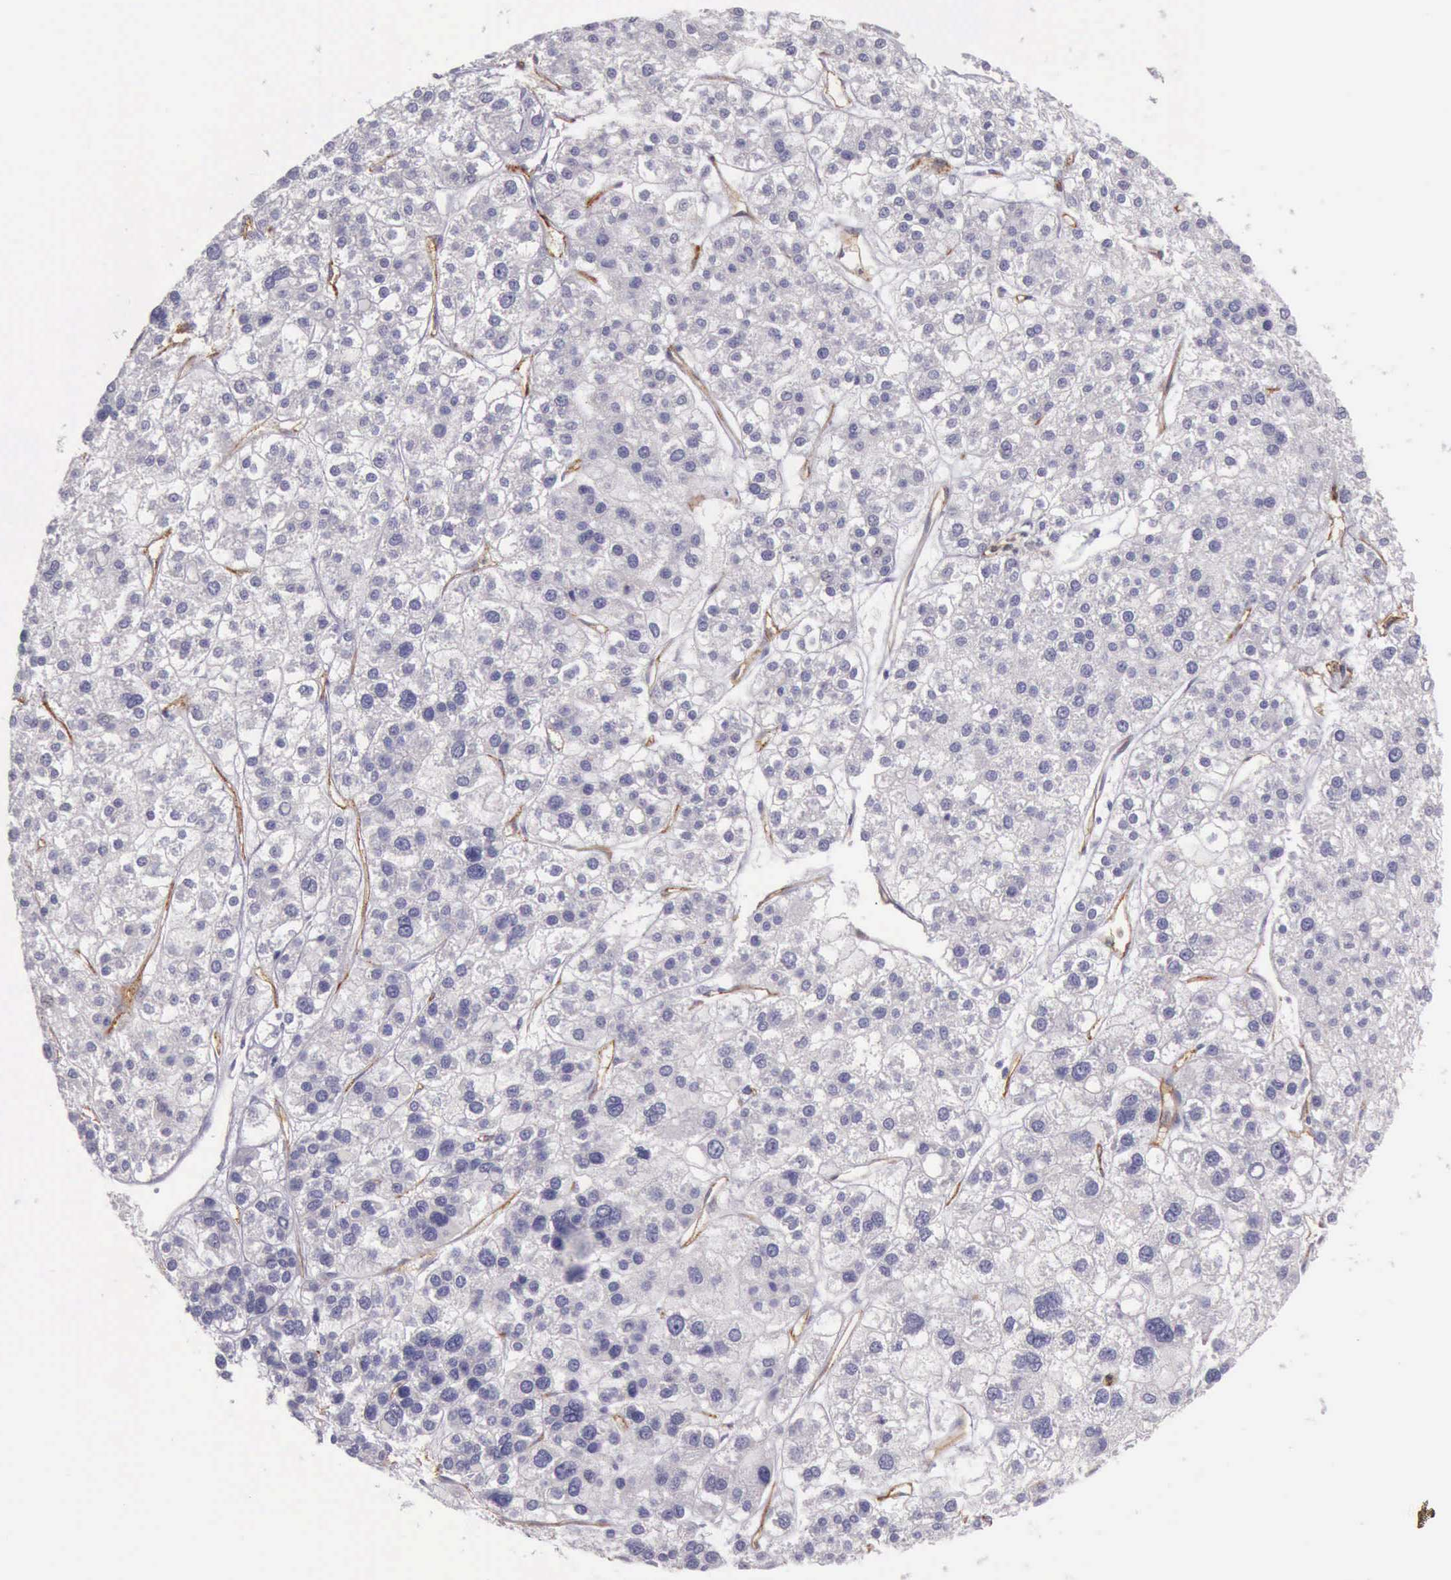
{"staining": {"intensity": "negative", "quantity": "none", "location": "none"}, "tissue": "liver cancer", "cell_type": "Tumor cells", "image_type": "cancer", "snomed": [{"axis": "morphology", "description": "Carcinoma, Hepatocellular, NOS"}, {"axis": "topography", "description": "Liver"}], "caption": "An image of human liver hepatocellular carcinoma is negative for staining in tumor cells.", "gene": "TCEANC", "patient": {"sex": "female", "age": 85}}